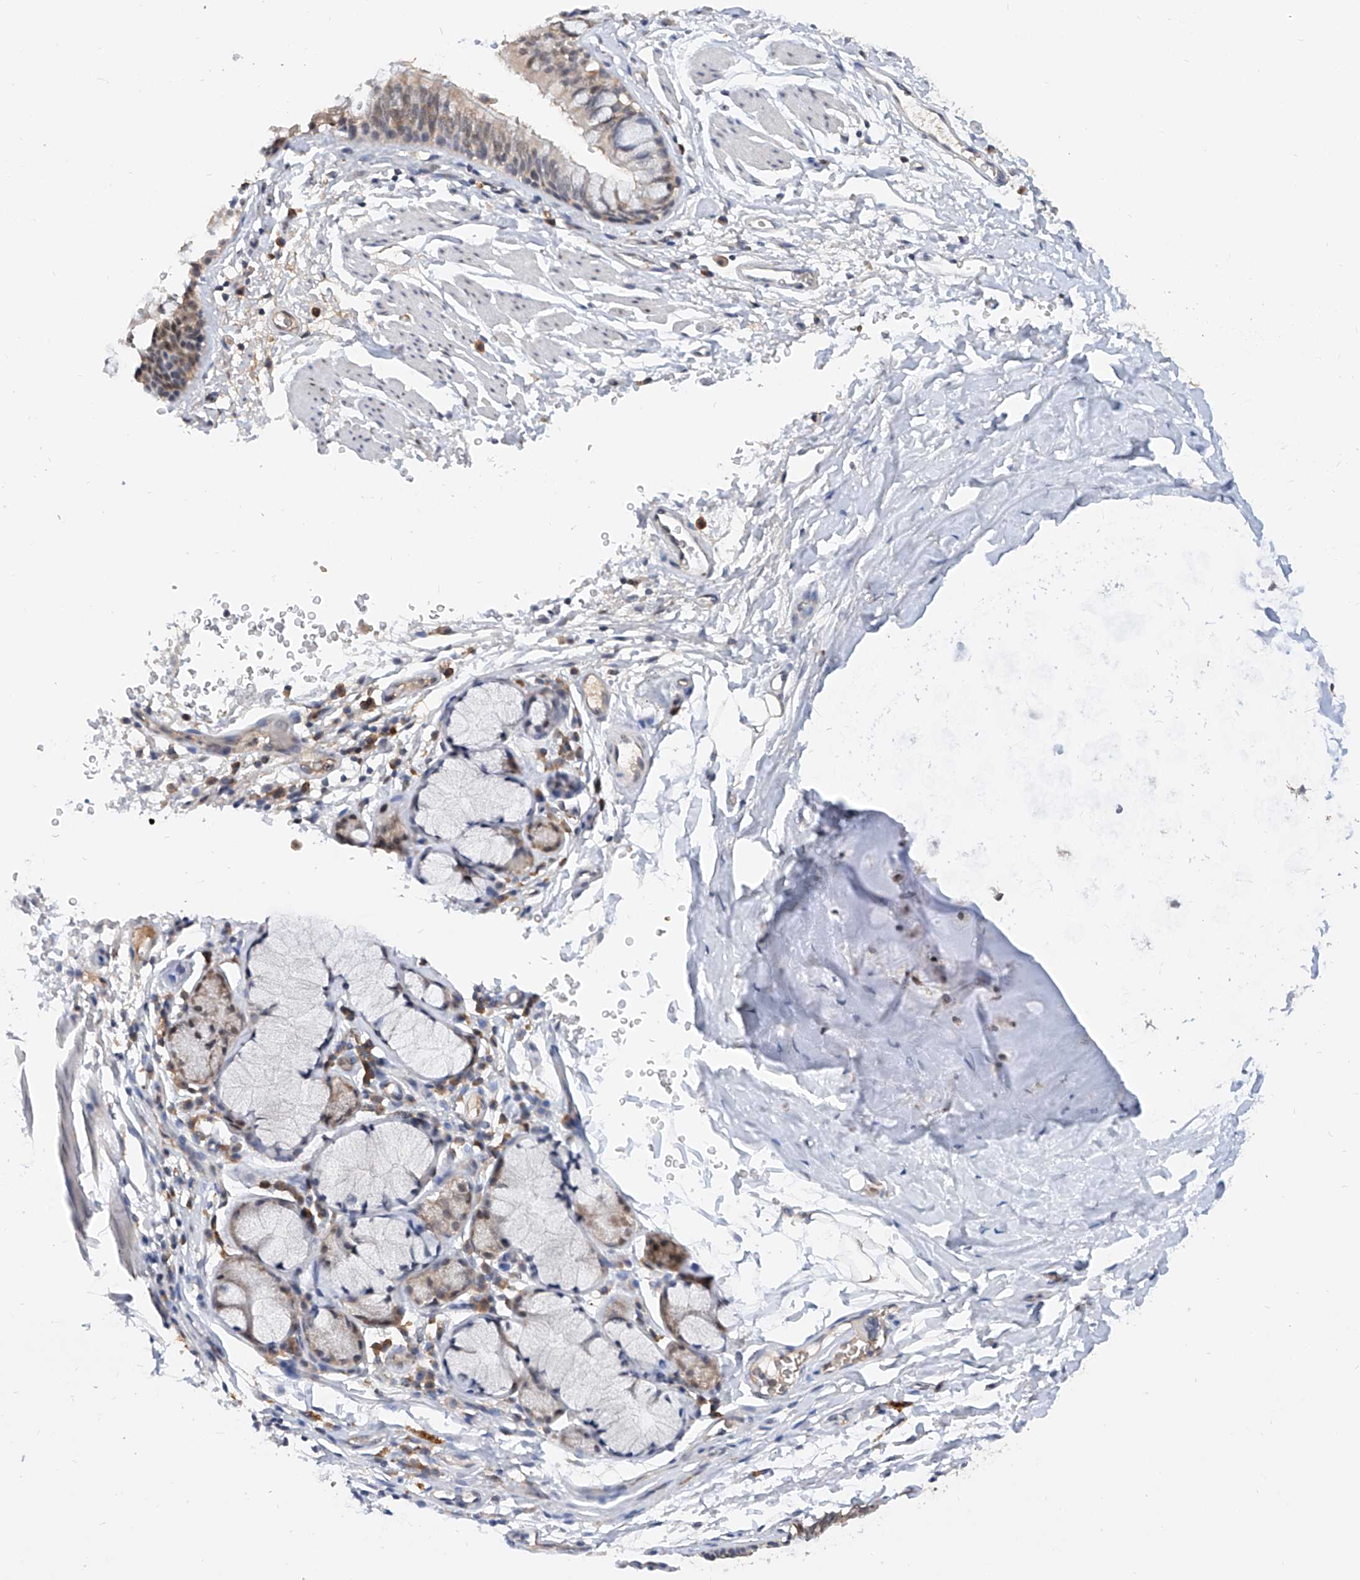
{"staining": {"intensity": "weak", "quantity": "<25%", "location": "cytoplasmic/membranous"}, "tissue": "bronchus", "cell_type": "Respiratory epithelial cells", "image_type": "normal", "snomed": [{"axis": "morphology", "description": "Normal tissue, NOS"}, {"axis": "topography", "description": "Cartilage tissue"}, {"axis": "topography", "description": "Bronchus"}], "caption": "Micrograph shows no protein staining in respiratory epithelial cells of benign bronchus. (Stains: DAB immunohistochemistry (IHC) with hematoxylin counter stain, Microscopy: brightfield microscopy at high magnification).", "gene": "CARMIL3", "patient": {"sex": "female", "age": 36}}